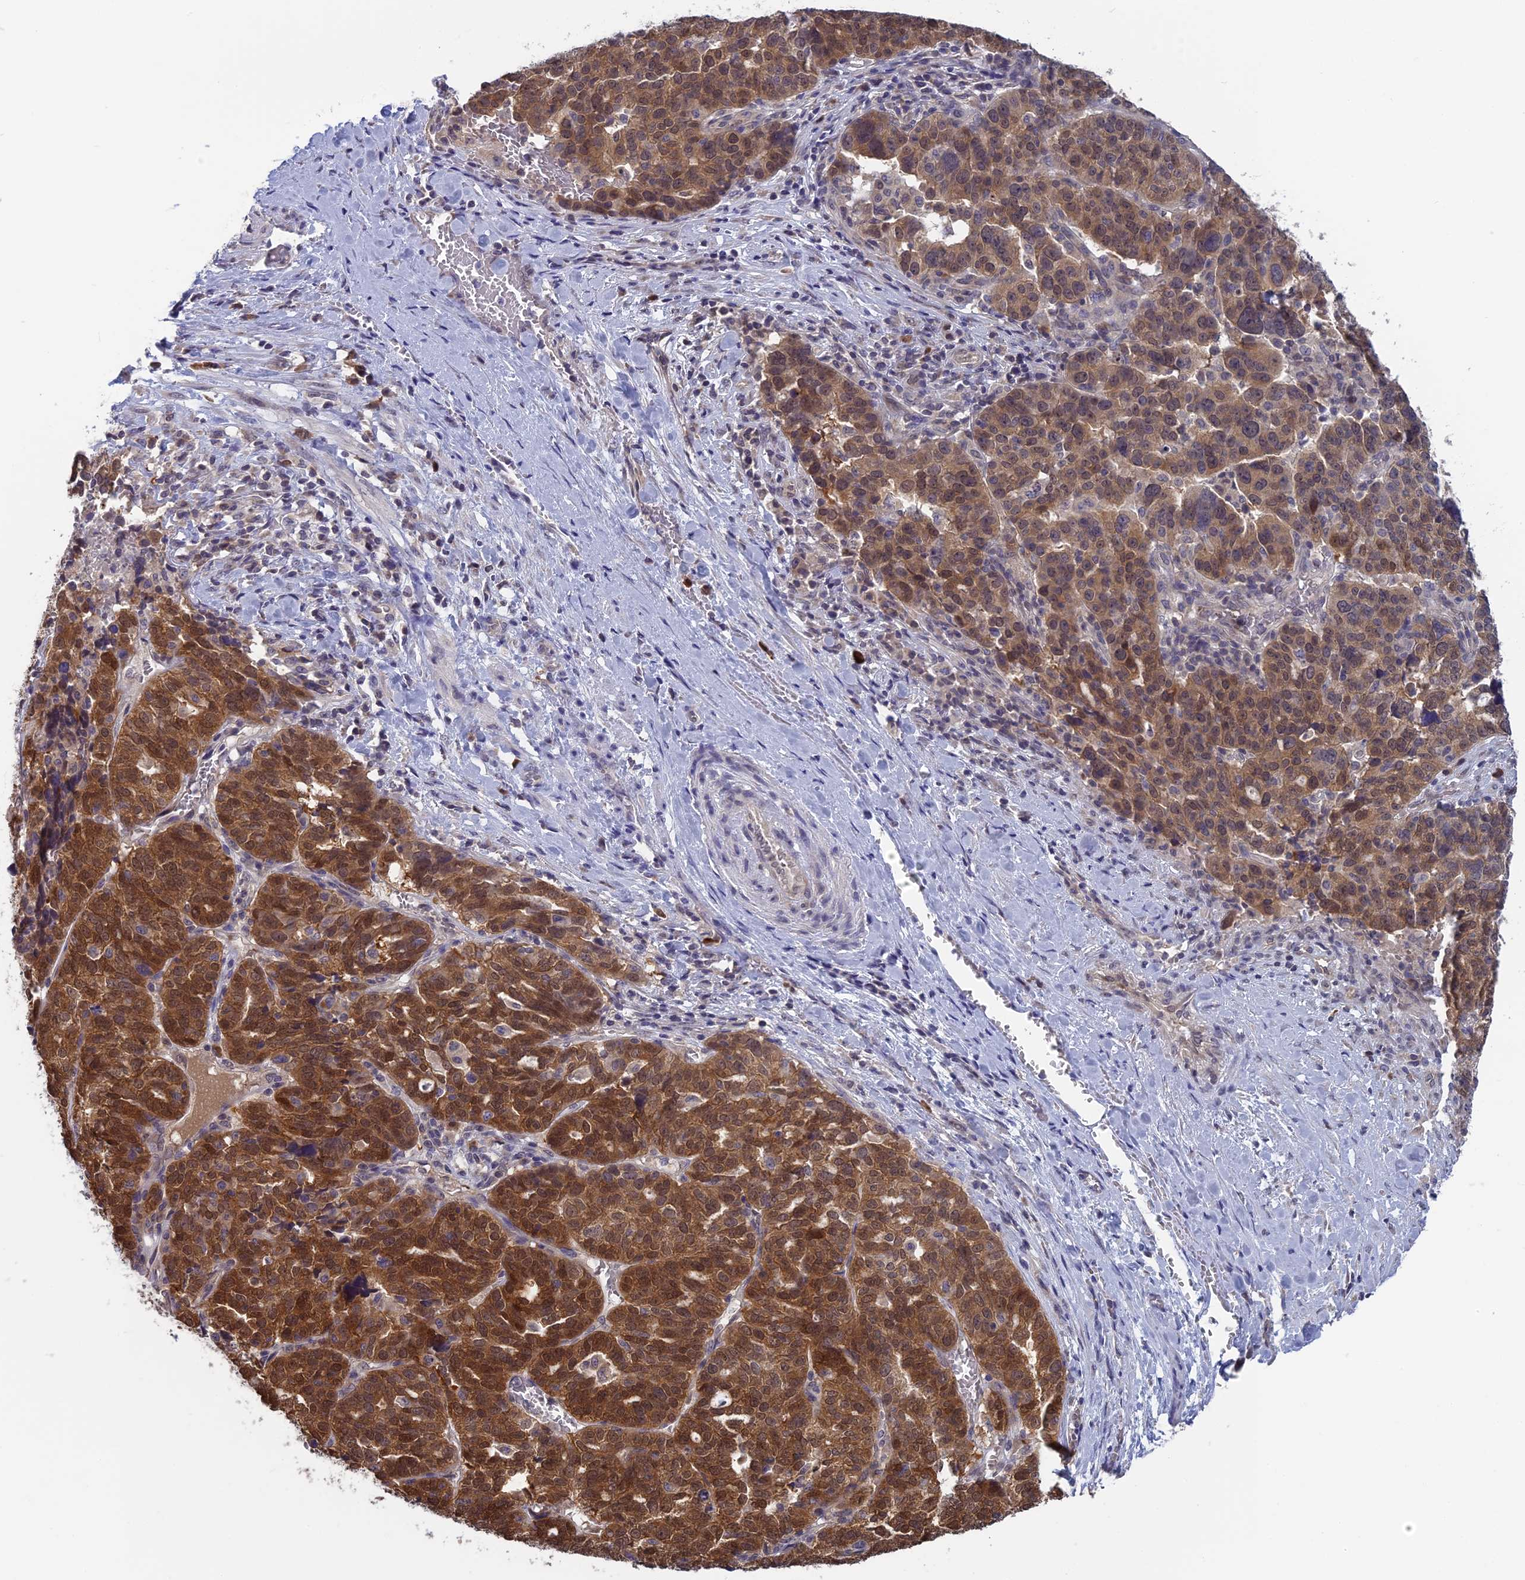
{"staining": {"intensity": "moderate", "quantity": ">75%", "location": "cytoplasmic/membranous,nuclear"}, "tissue": "ovarian cancer", "cell_type": "Tumor cells", "image_type": "cancer", "snomed": [{"axis": "morphology", "description": "Cystadenocarcinoma, serous, NOS"}, {"axis": "topography", "description": "Ovary"}], "caption": "Immunohistochemical staining of human ovarian cancer exhibits moderate cytoplasmic/membranous and nuclear protein expression in approximately >75% of tumor cells. (DAB (3,3'-diaminobenzidine) = brown stain, brightfield microscopy at high magnification).", "gene": "MRI1", "patient": {"sex": "female", "age": 59}}